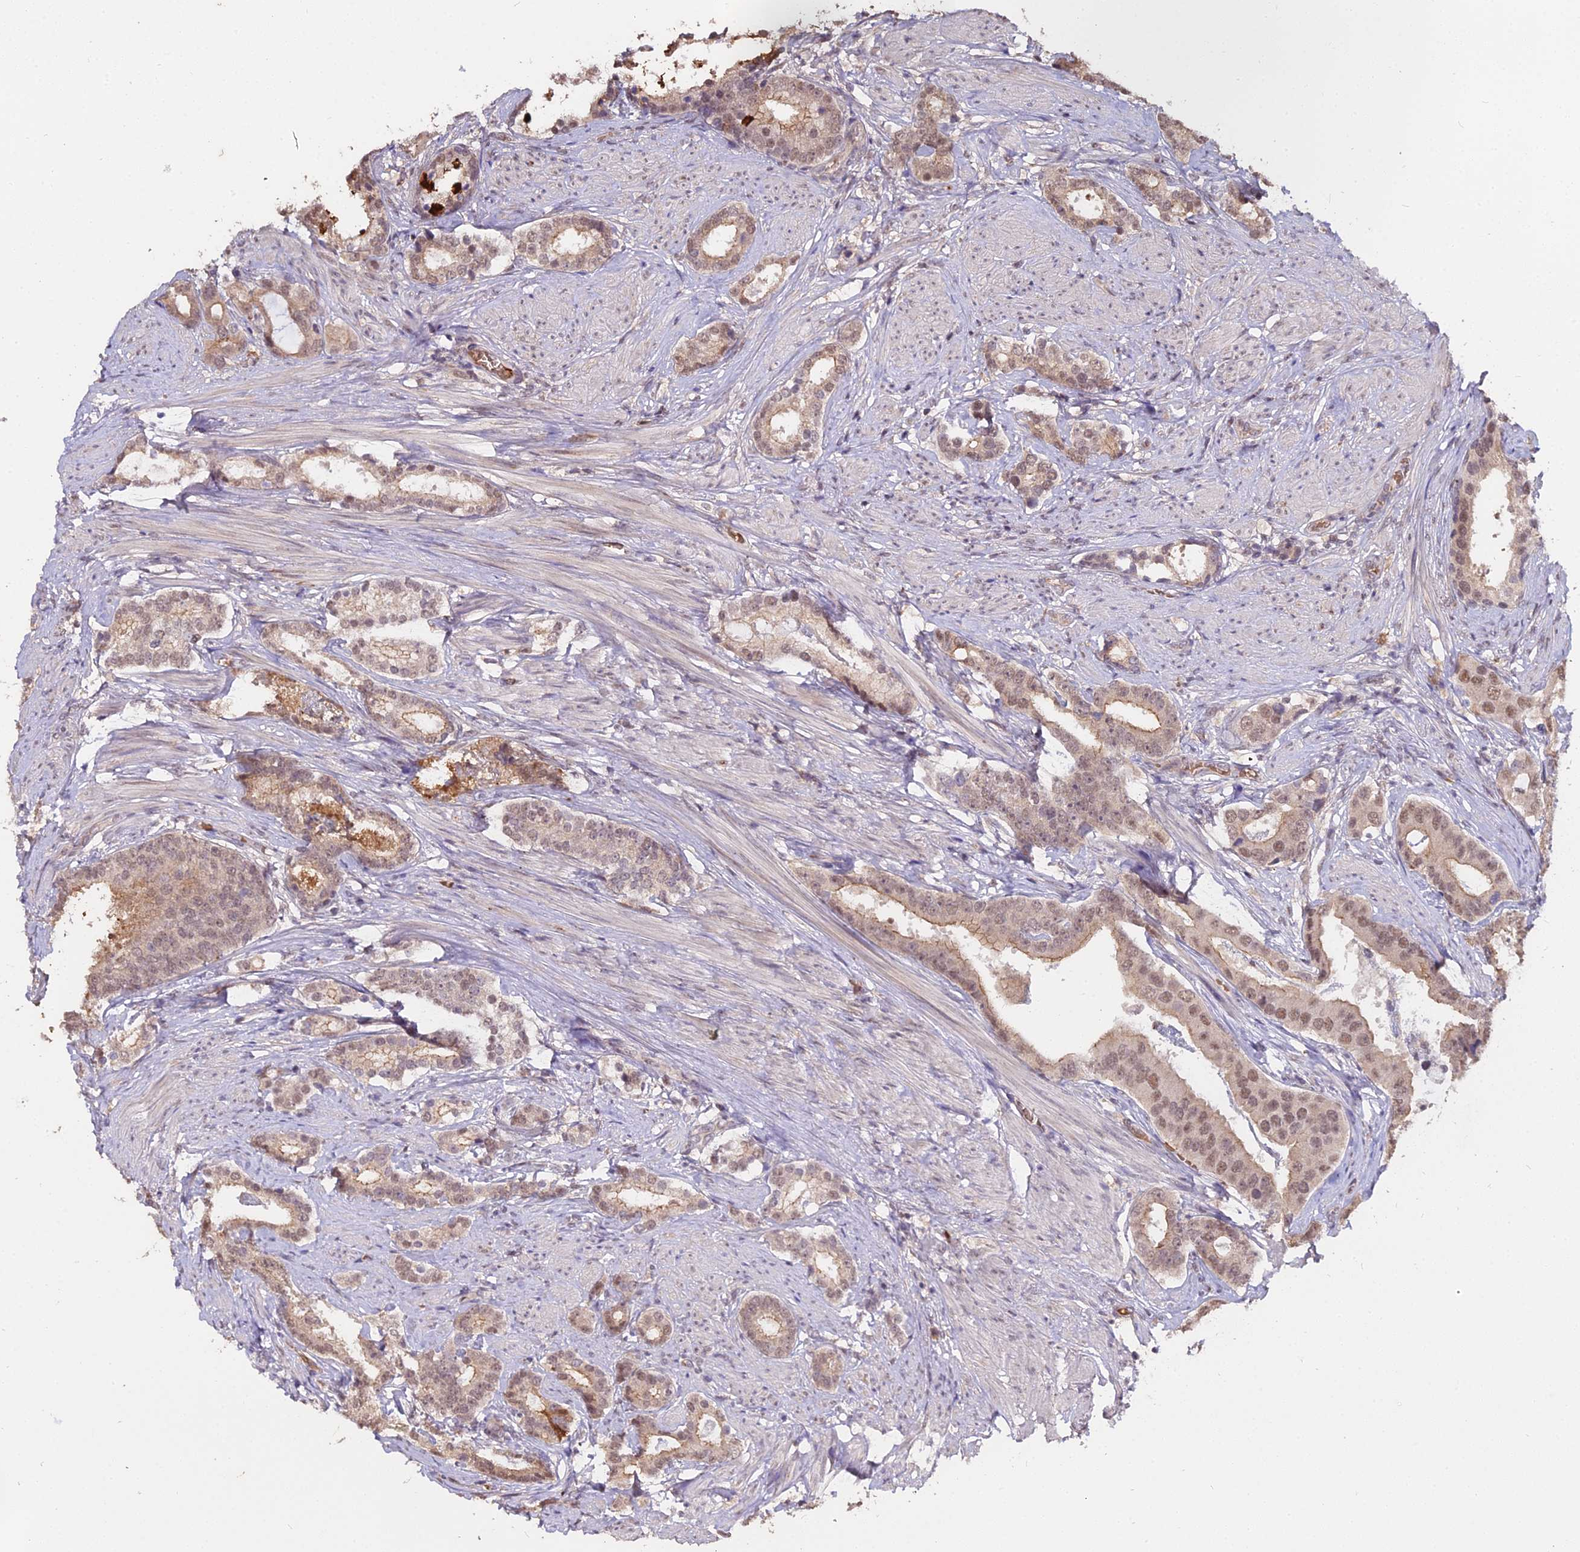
{"staining": {"intensity": "weak", "quantity": ">75%", "location": "cytoplasmic/membranous,nuclear"}, "tissue": "prostate cancer", "cell_type": "Tumor cells", "image_type": "cancer", "snomed": [{"axis": "morphology", "description": "Adenocarcinoma, Low grade"}, {"axis": "topography", "description": "Prostate"}], "caption": "A histopathology image of human prostate cancer (adenocarcinoma (low-grade)) stained for a protein reveals weak cytoplasmic/membranous and nuclear brown staining in tumor cells.", "gene": "ZDBF2", "patient": {"sex": "male", "age": 71}}